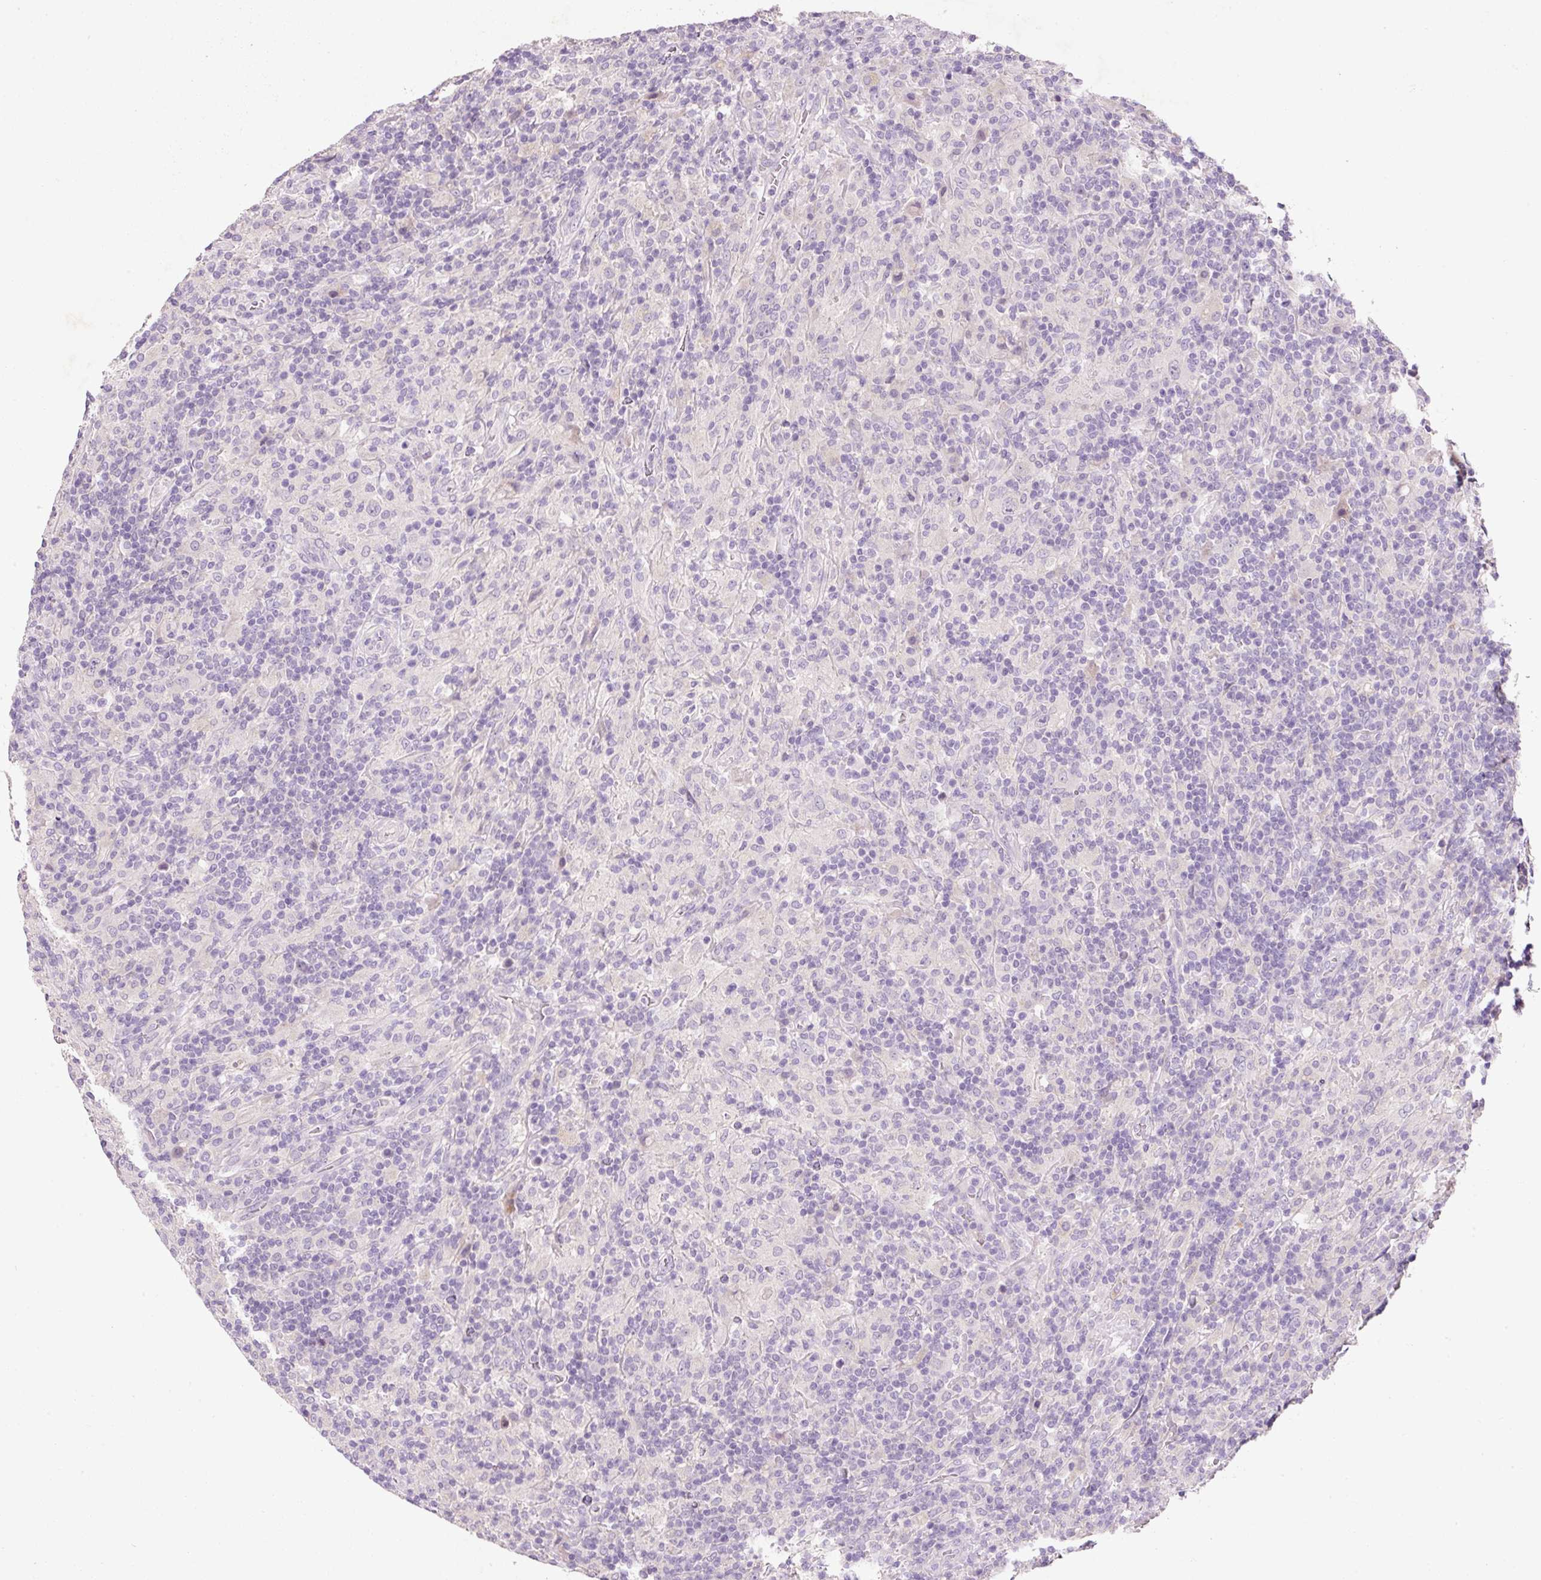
{"staining": {"intensity": "negative", "quantity": "none", "location": "none"}, "tissue": "lymphoma", "cell_type": "Tumor cells", "image_type": "cancer", "snomed": [{"axis": "morphology", "description": "Hodgkin's disease, NOS"}, {"axis": "topography", "description": "Lymph node"}], "caption": "A micrograph of human Hodgkin's disease is negative for staining in tumor cells. Nuclei are stained in blue.", "gene": "TENT5C", "patient": {"sex": "male", "age": 70}}